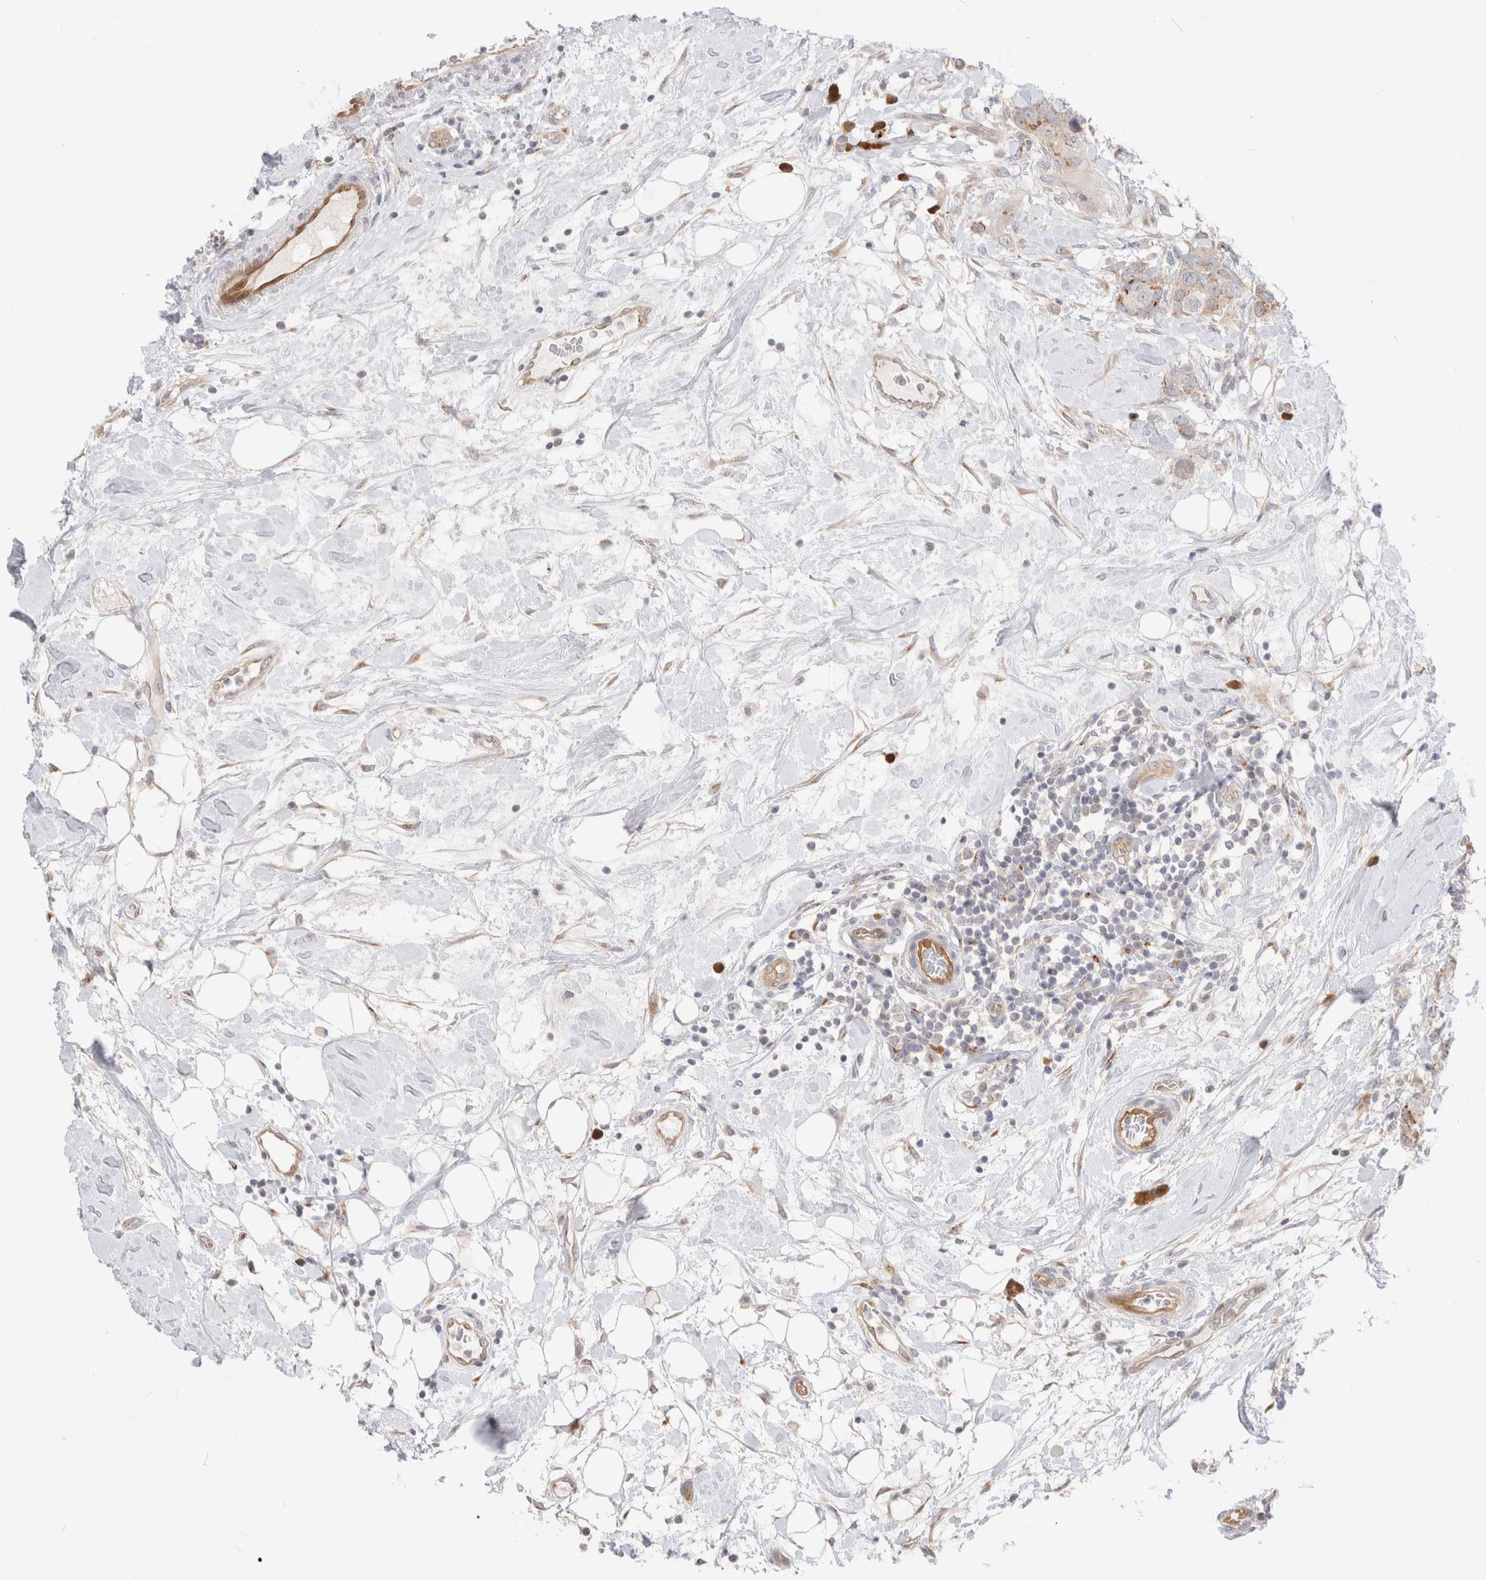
{"staining": {"intensity": "weak", "quantity": "25%-75%", "location": "cytoplasmic/membranous"}, "tissue": "breast cancer", "cell_type": "Tumor cells", "image_type": "cancer", "snomed": [{"axis": "morphology", "description": "Duct carcinoma"}, {"axis": "topography", "description": "Breast"}], "caption": "Protein staining of breast cancer (invasive ductal carcinoma) tissue reveals weak cytoplasmic/membranous staining in about 25%-75% of tumor cells.", "gene": "EFCAB13", "patient": {"sex": "female", "age": 40}}